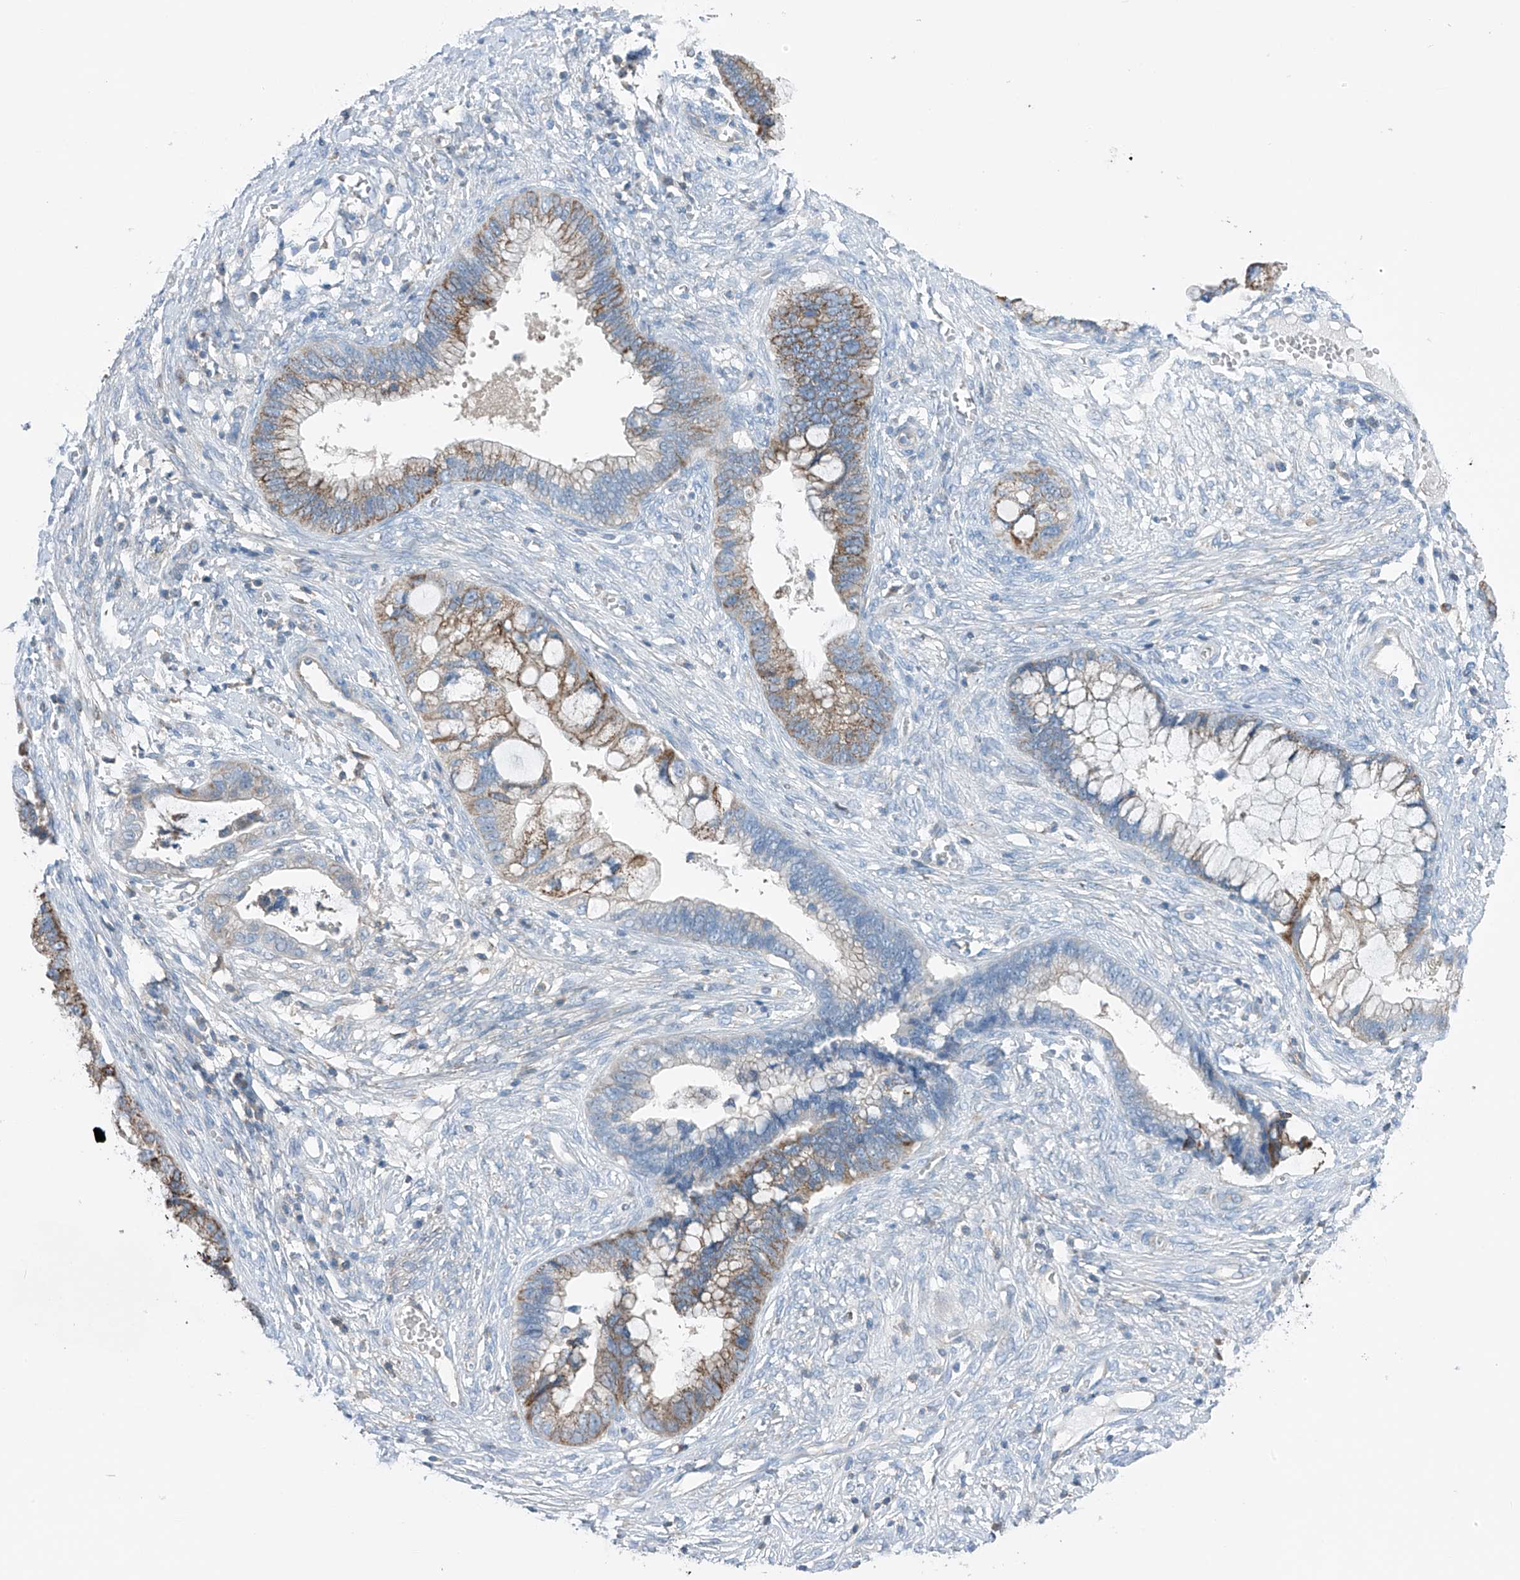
{"staining": {"intensity": "moderate", "quantity": "25%-75%", "location": "cytoplasmic/membranous"}, "tissue": "cervical cancer", "cell_type": "Tumor cells", "image_type": "cancer", "snomed": [{"axis": "morphology", "description": "Adenocarcinoma, NOS"}, {"axis": "topography", "description": "Cervix"}], "caption": "A brown stain shows moderate cytoplasmic/membranous staining of a protein in cervical adenocarcinoma tumor cells. The staining was performed using DAB (3,3'-diaminobenzidine) to visualize the protein expression in brown, while the nuclei were stained in blue with hematoxylin (Magnification: 20x).", "gene": "NALCN", "patient": {"sex": "female", "age": 44}}